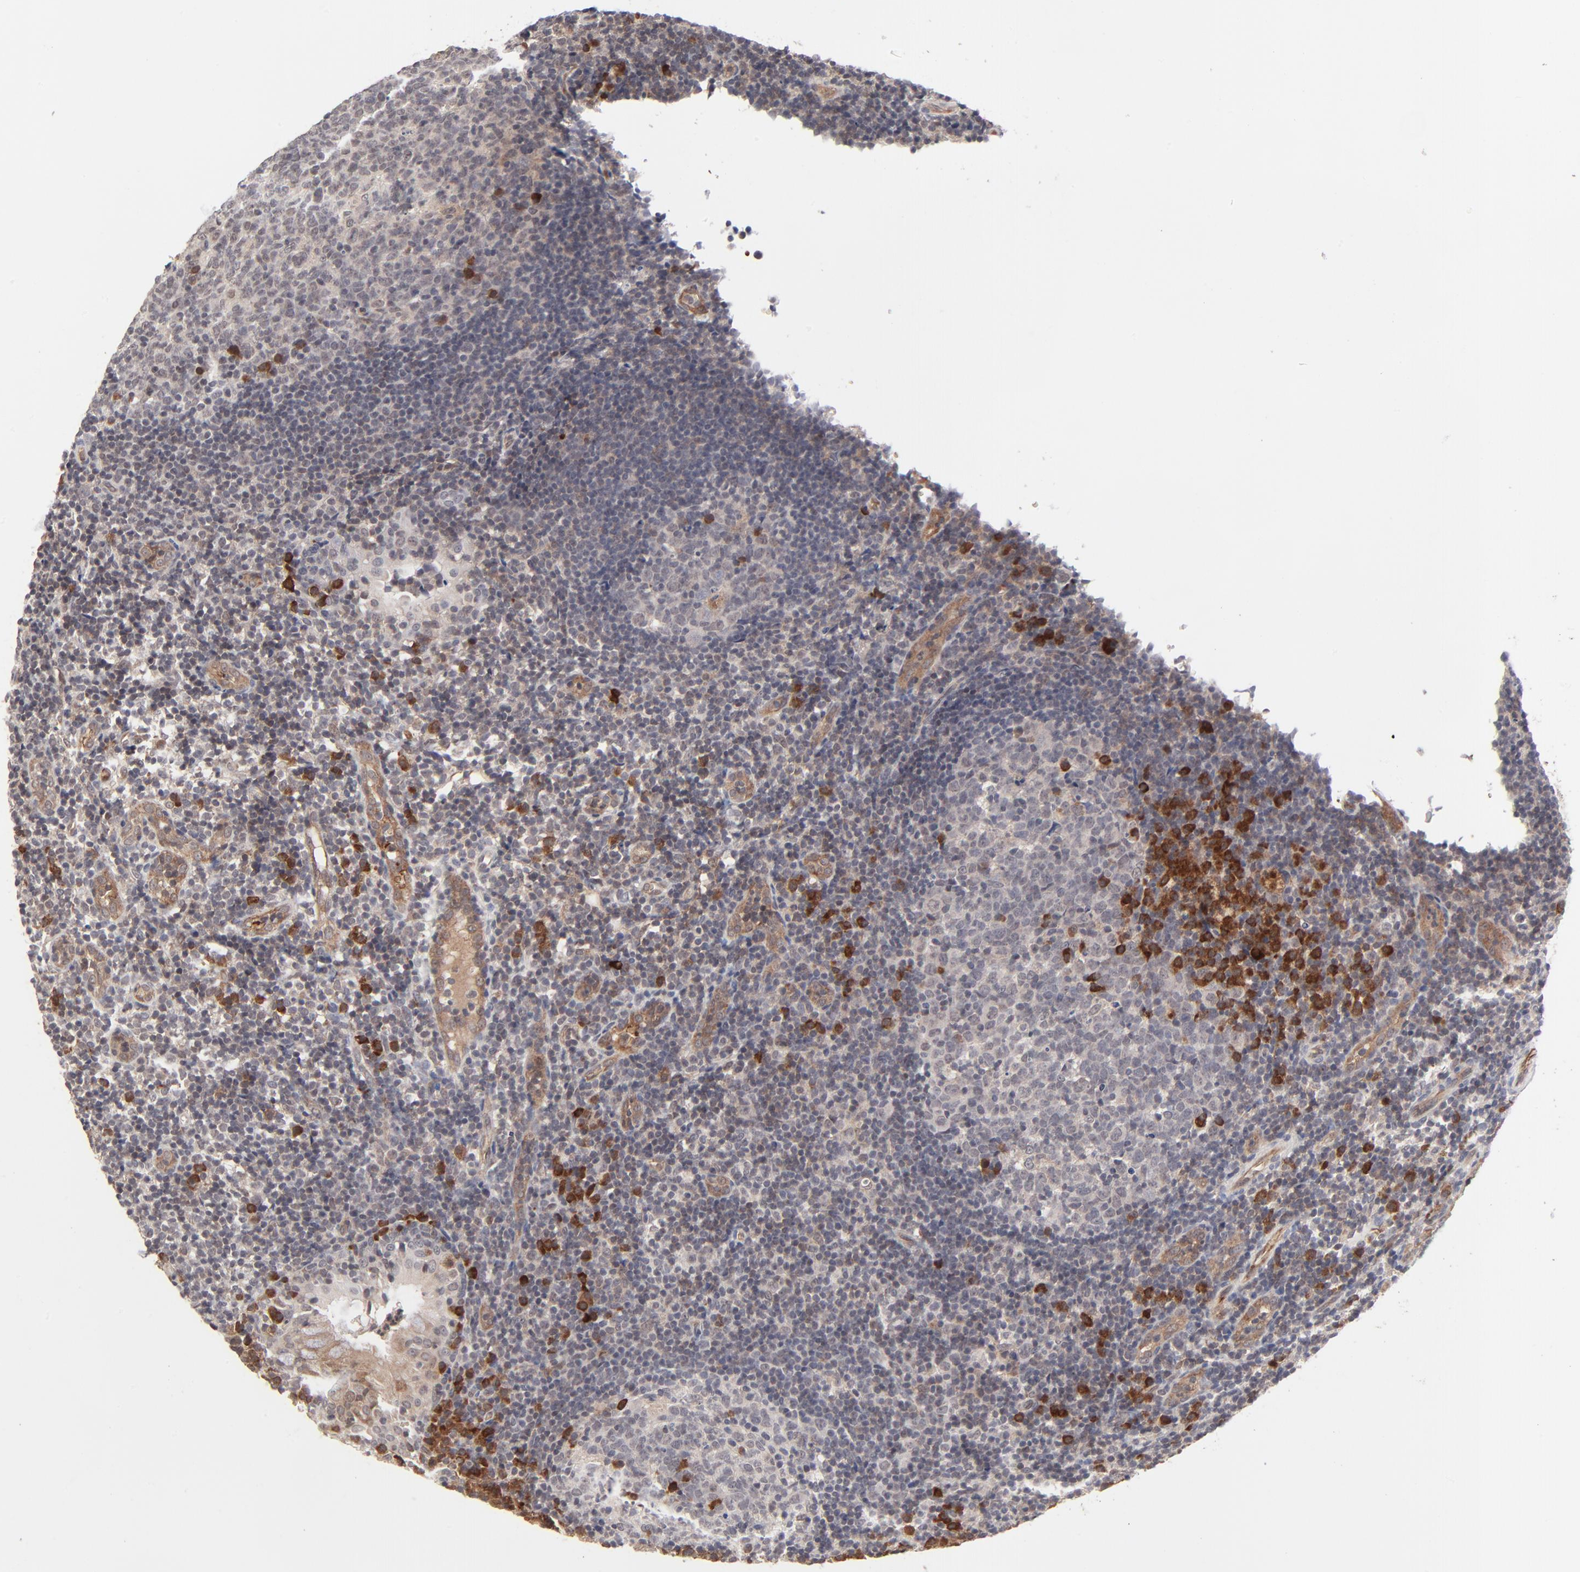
{"staining": {"intensity": "negative", "quantity": "none", "location": "none"}, "tissue": "tonsil", "cell_type": "Germinal center cells", "image_type": "normal", "snomed": [{"axis": "morphology", "description": "Normal tissue, NOS"}, {"axis": "topography", "description": "Tonsil"}], "caption": "Image shows no significant protein staining in germinal center cells of unremarkable tonsil. (DAB immunohistochemistry, high magnification).", "gene": "CASP10", "patient": {"sex": "female", "age": 40}}